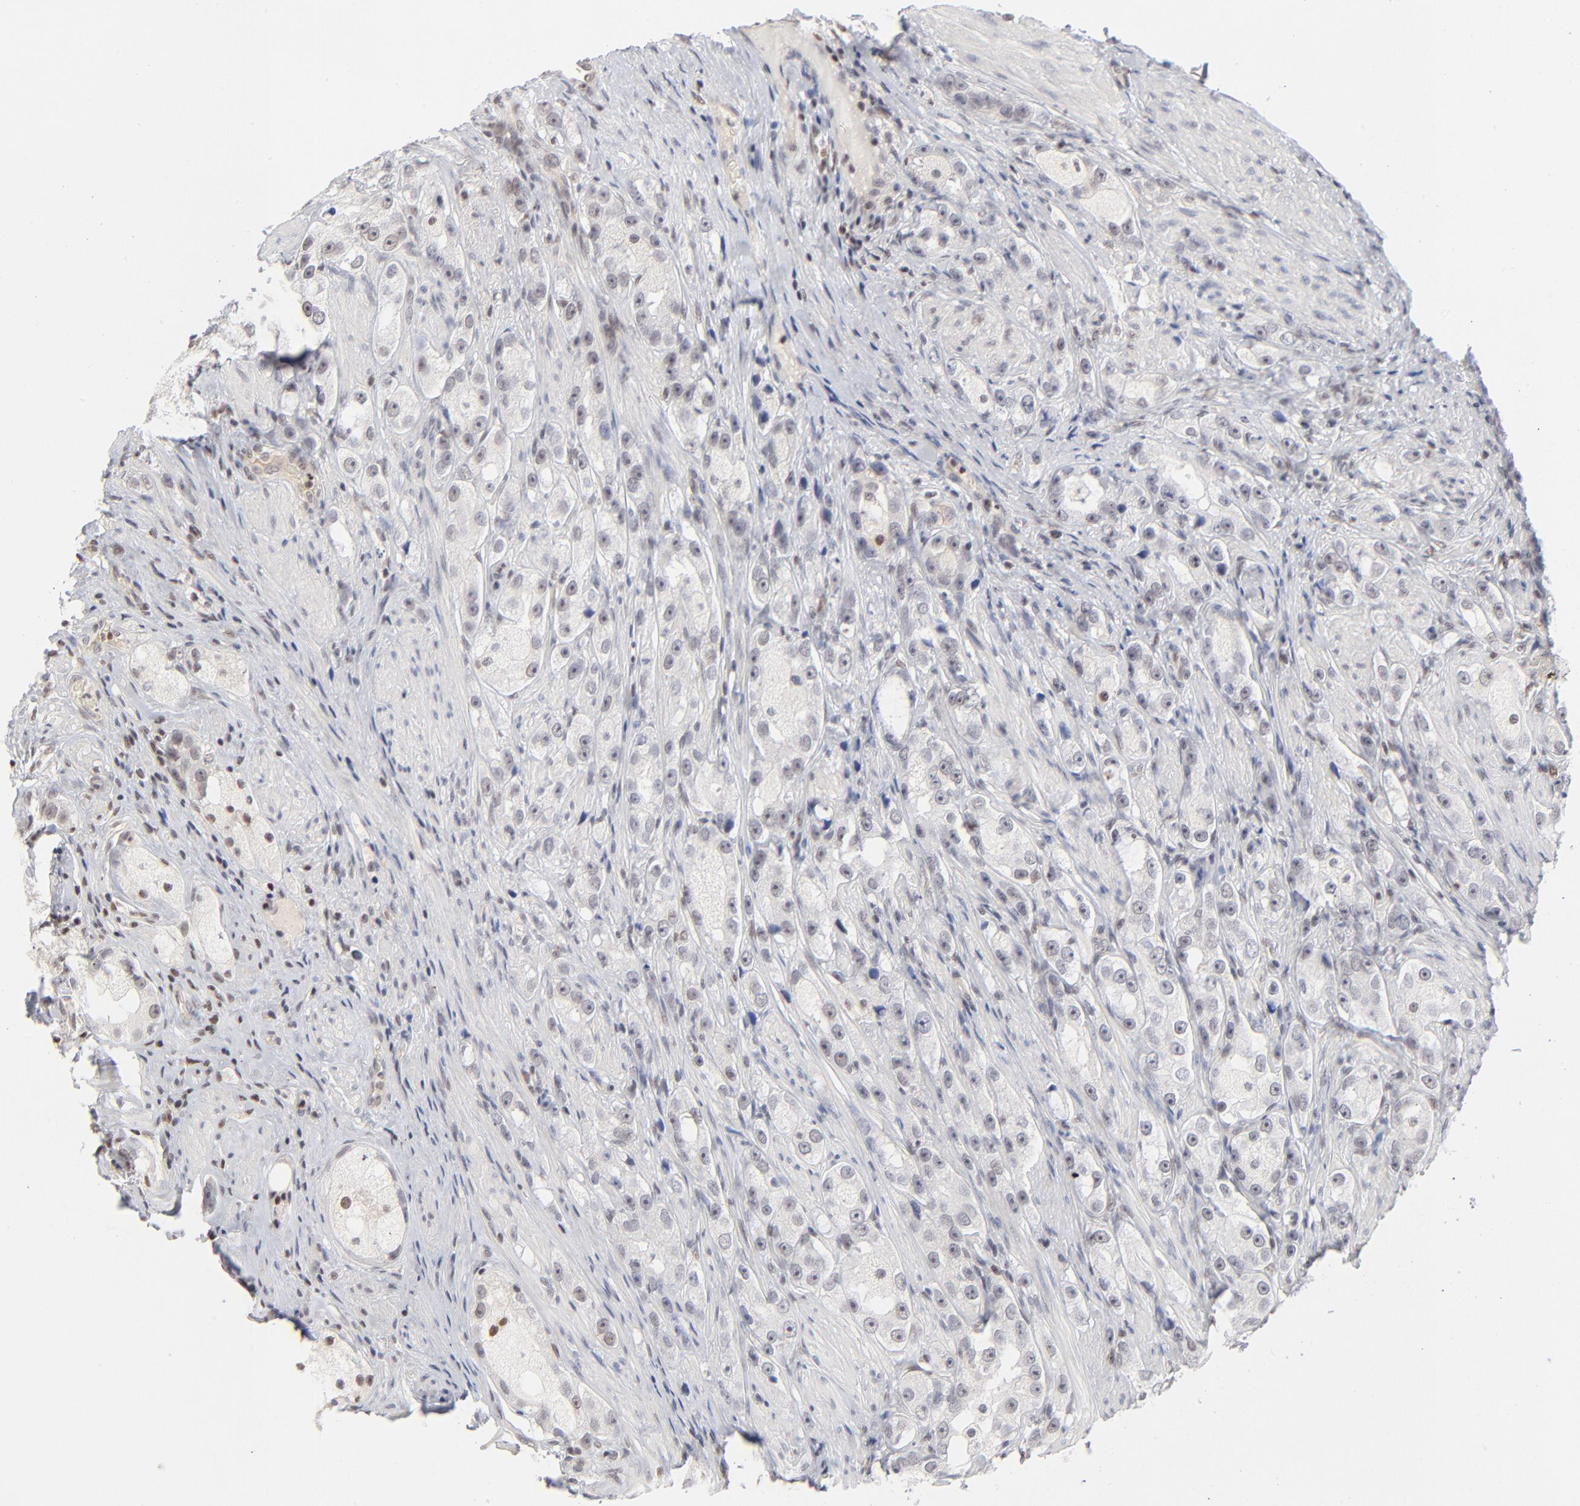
{"staining": {"intensity": "negative", "quantity": "none", "location": "none"}, "tissue": "prostate cancer", "cell_type": "Tumor cells", "image_type": "cancer", "snomed": [{"axis": "morphology", "description": "Adenocarcinoma, High grade"}, {"axis": "topography", "description": "Prostate"}], "caption": "Protein analysis of prostate adenocarcinoma (high-grade) demonstrates no significant positivity in tumor cells.", "gene": "MAX", "patient": {"sex": "male", "age": 63}}